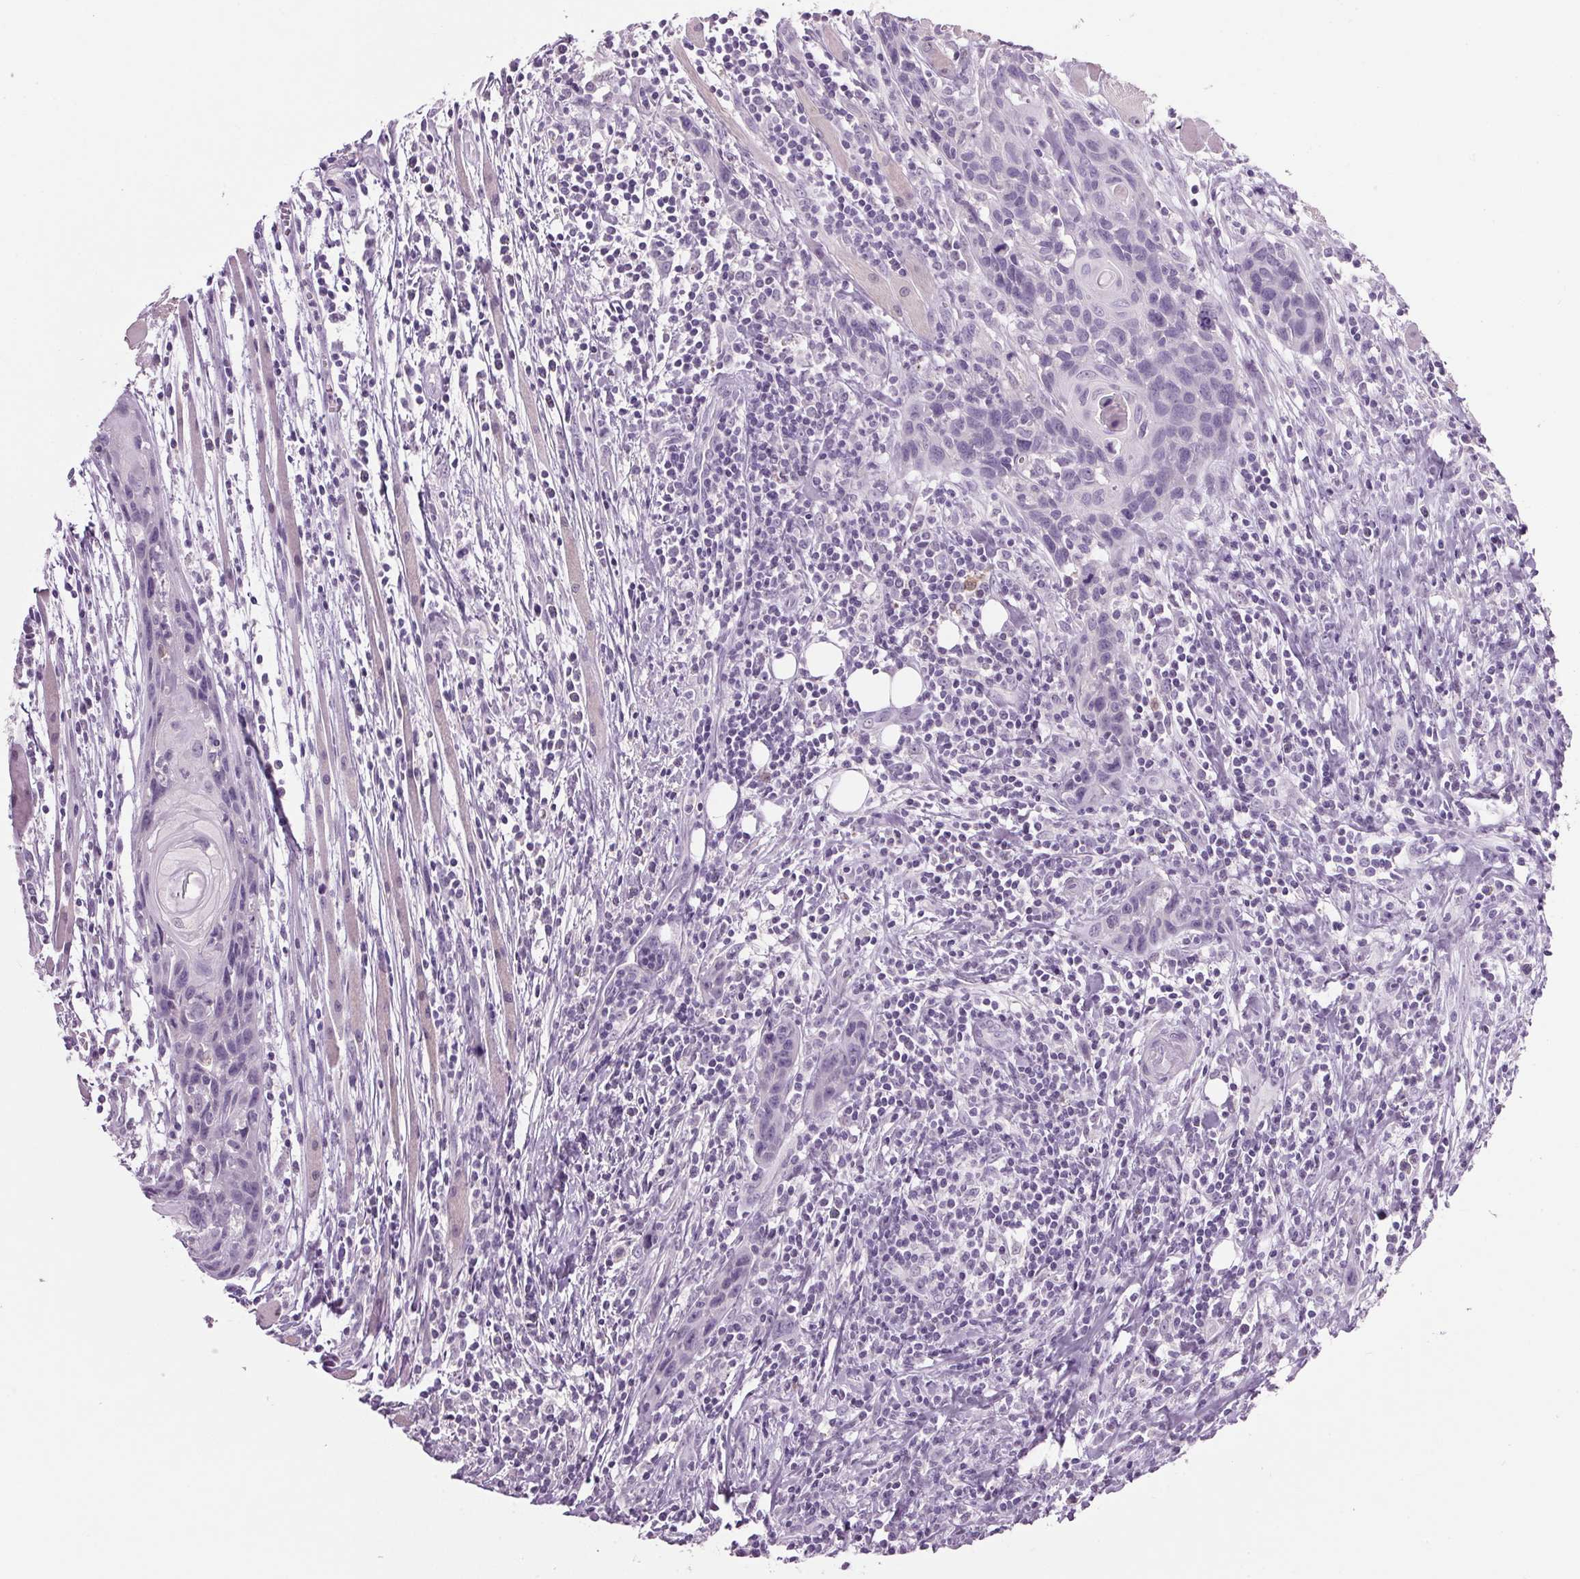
{"staining": {"intensity": "negative", "quantity": "none", "location": "none"}, "tissue": "head and neck cancer", "cell_type": "Tumor cells", "image_type": "cancer", "snomed": [{"axis": "morphology", "description": "Squamous cell carcinoma, NOS"}, {"axis": "topography", "description": "Oral tissue"}, {"axis": "topography", "description": "Head-Neck"}], "caption": "Immunohistochemistry (IHC) micrograph of neoplastic tissue: squamous cell carcinoma (head and neck) stained with DAB shows no significant protein expression in tumor cells.", "gene": "PPP1R1A", "patient": {"sex": "male", "age": 58}}